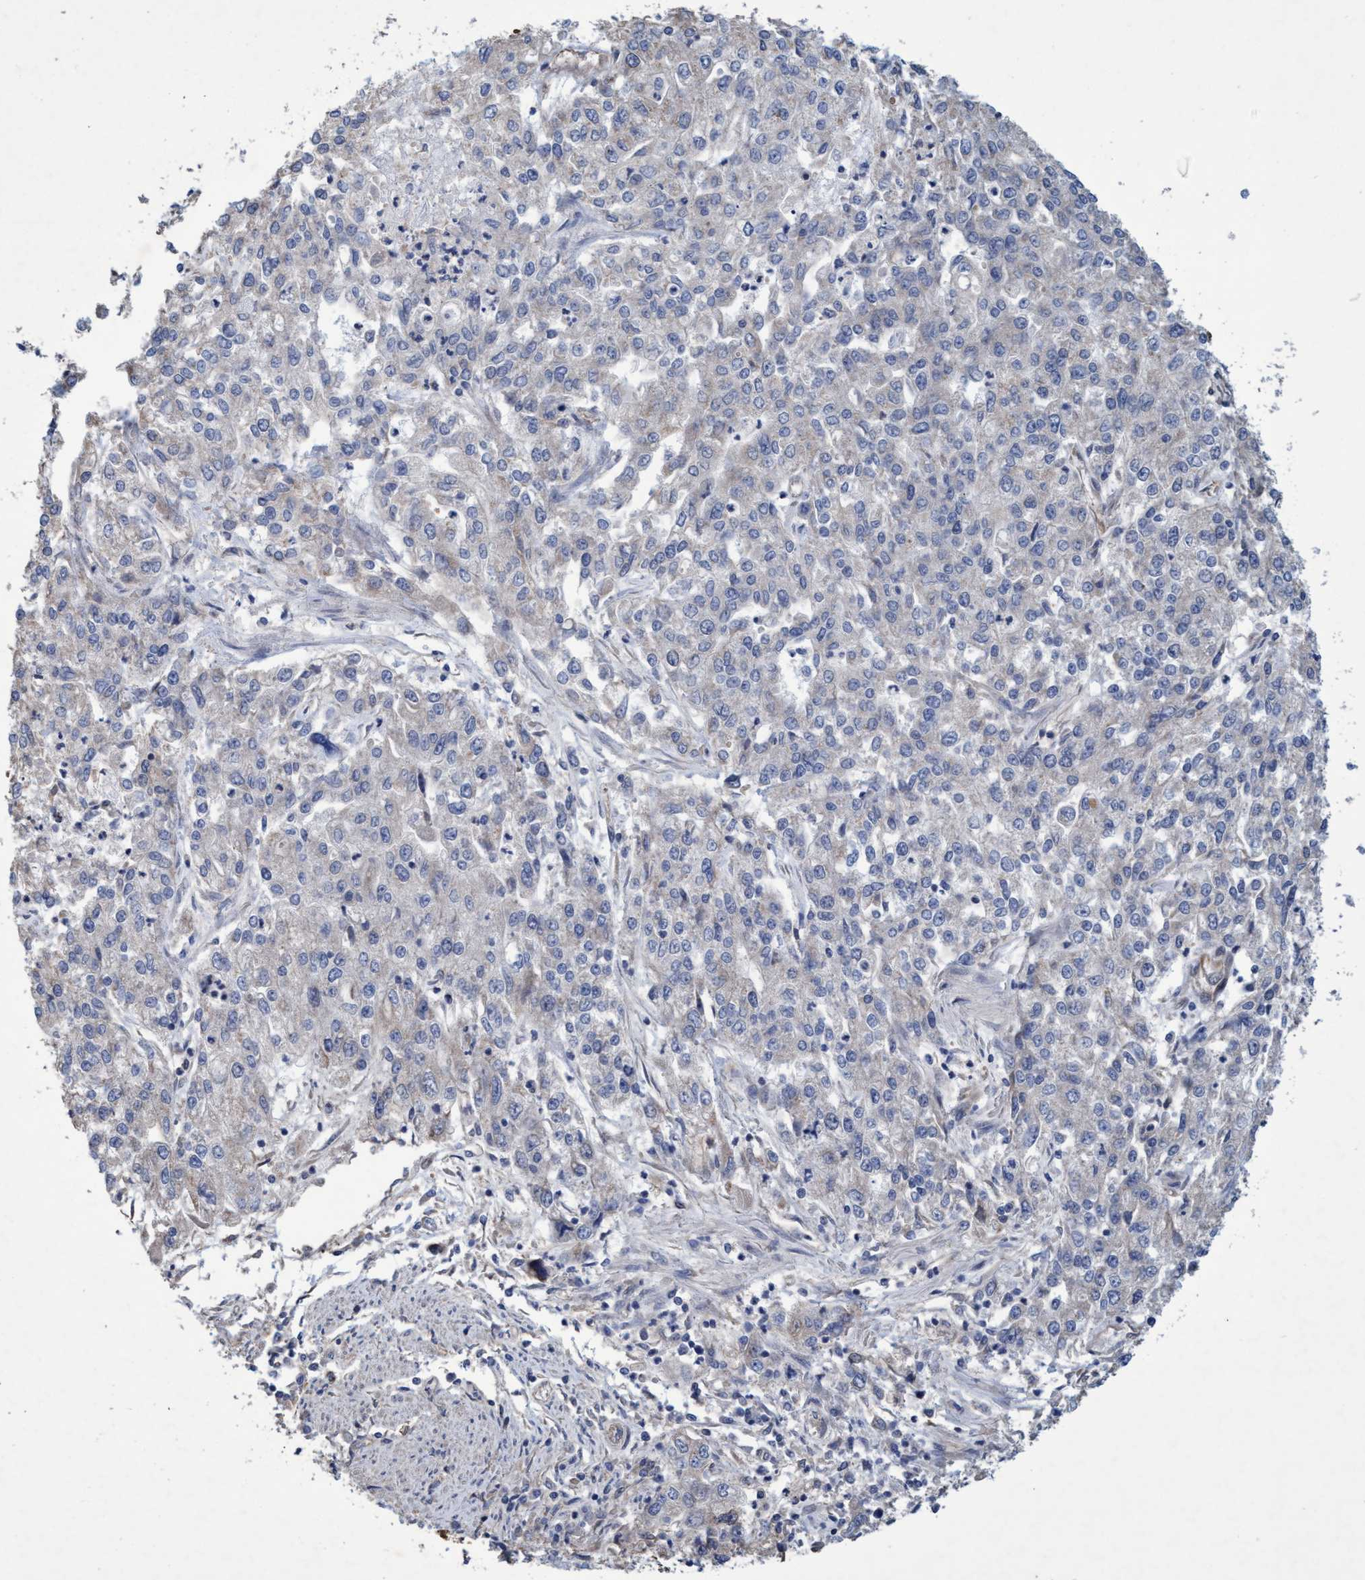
{"staining": {"intensity": "negative", "quantity": "none", "location": "none"}, "tissue": "endometrial cancer", "cell_type": "Tumor cells", "image_type": "cancer", "snomed": [{"axis": "morphology", "description": "Adenocarcinoma, NOS"}, {"axis": "topography", "description": "Endometrium"}], "caption": "Endometrial cancer (adenocarcinoma) was stained to show a protein in brown. There is no significant expression in tumor cells. (Brightfield microscopy of DAB IHC at high magnification).", "gene": "BICD2", "patient": {"sex": "female", "age": 49}}